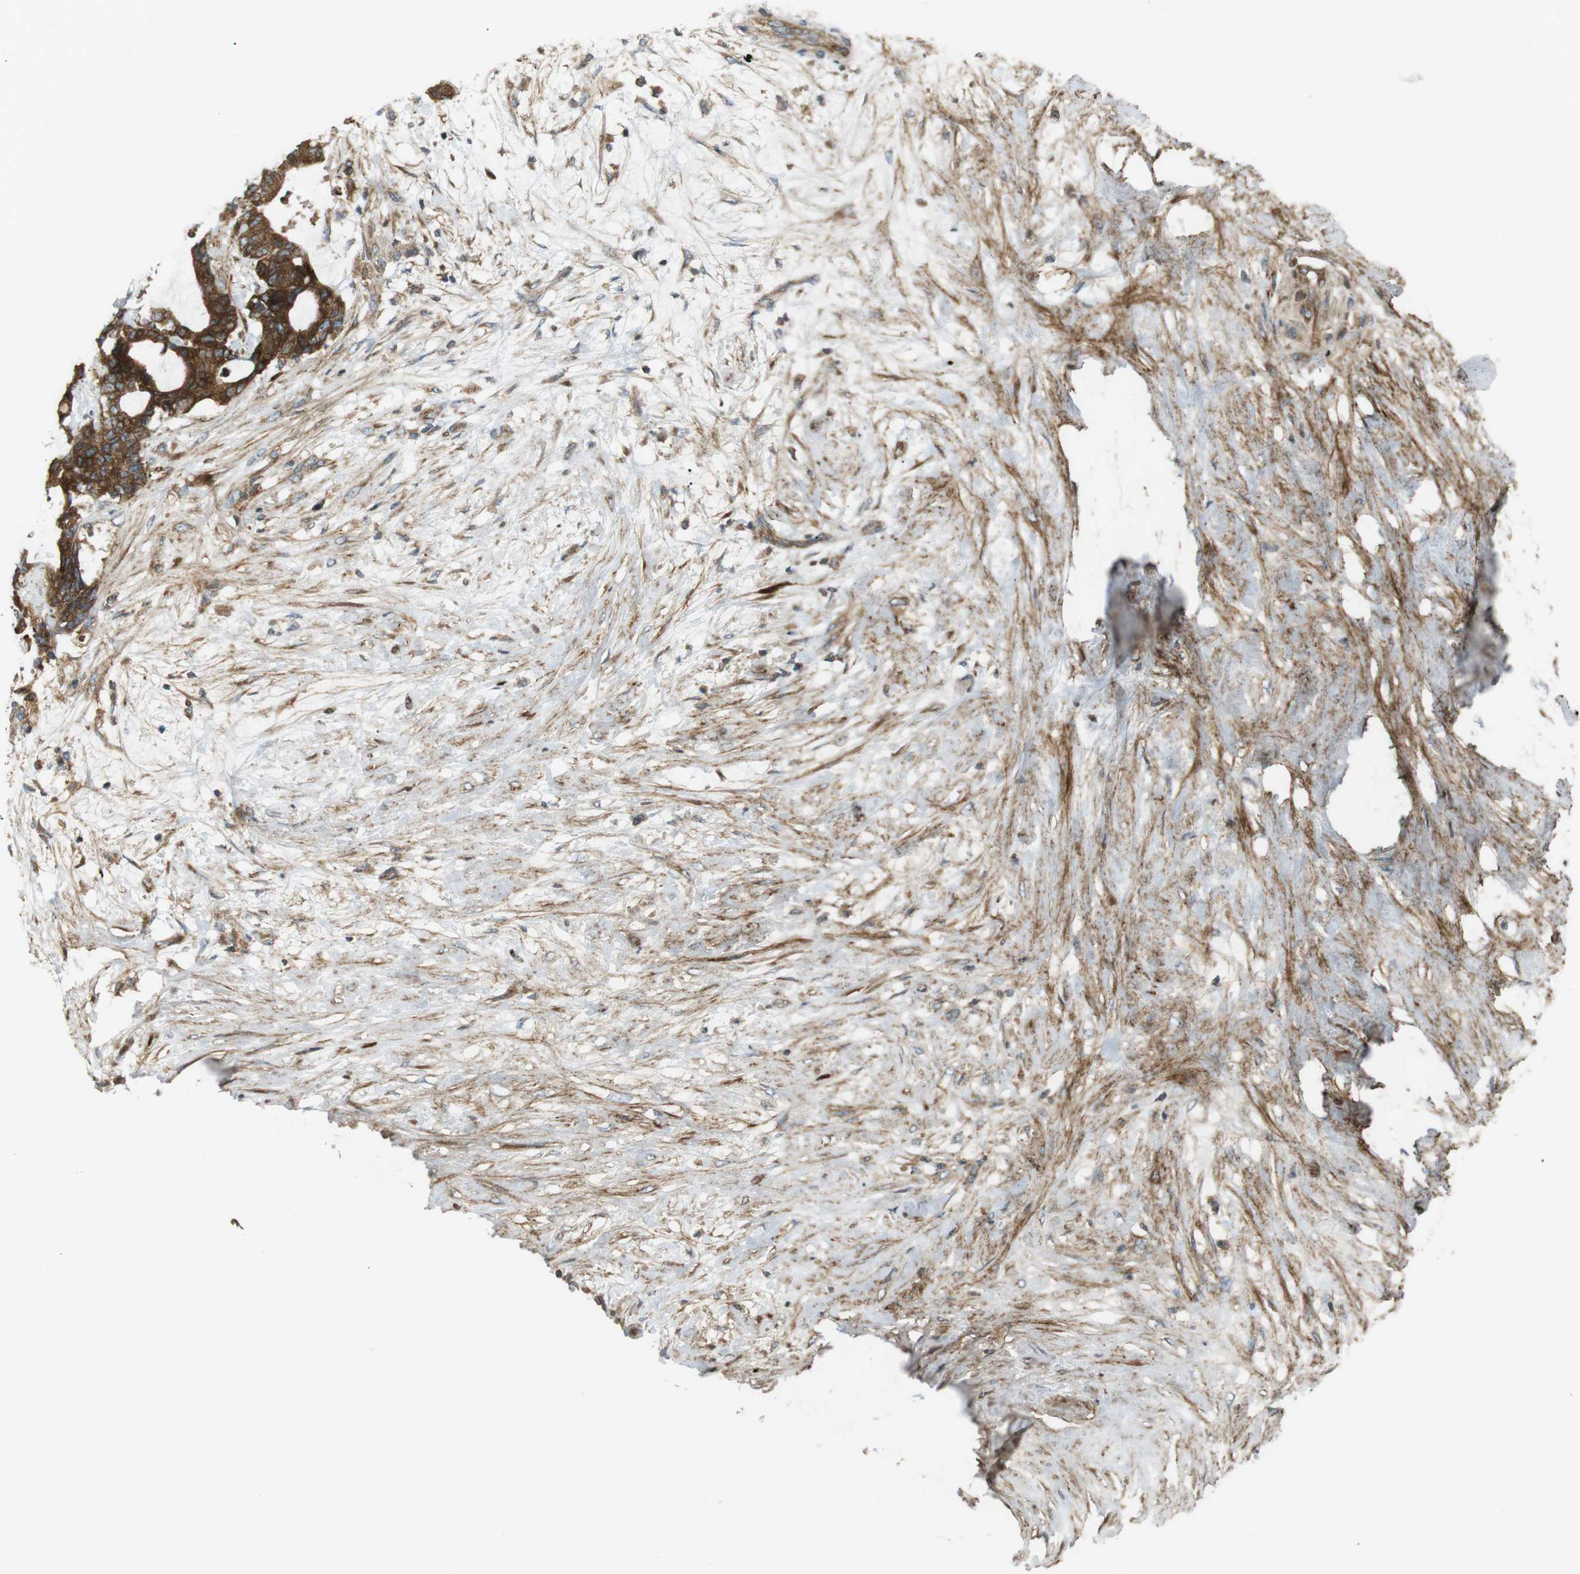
{"staining": {"intensity": "strong", "quantity": ">75%", "location": "cytoplasmic/membranous"}, "tissue": "liver cancer", "cell_type": "Tumor cells", "image_type": "cancer", "snomed": [{"axis": "morphology", "description": "Cholangiocarcinoma"}, {"axis": "topography", "description": "Liver"}], "caption": "Protein staining of cholangiocarcinoma (liver) tissue demonstrates strong cytoplasmic/membranous expression in about >75% of tumor cells.", "gene": "FLII", "patient": {"sex": "female", "age": 73}}